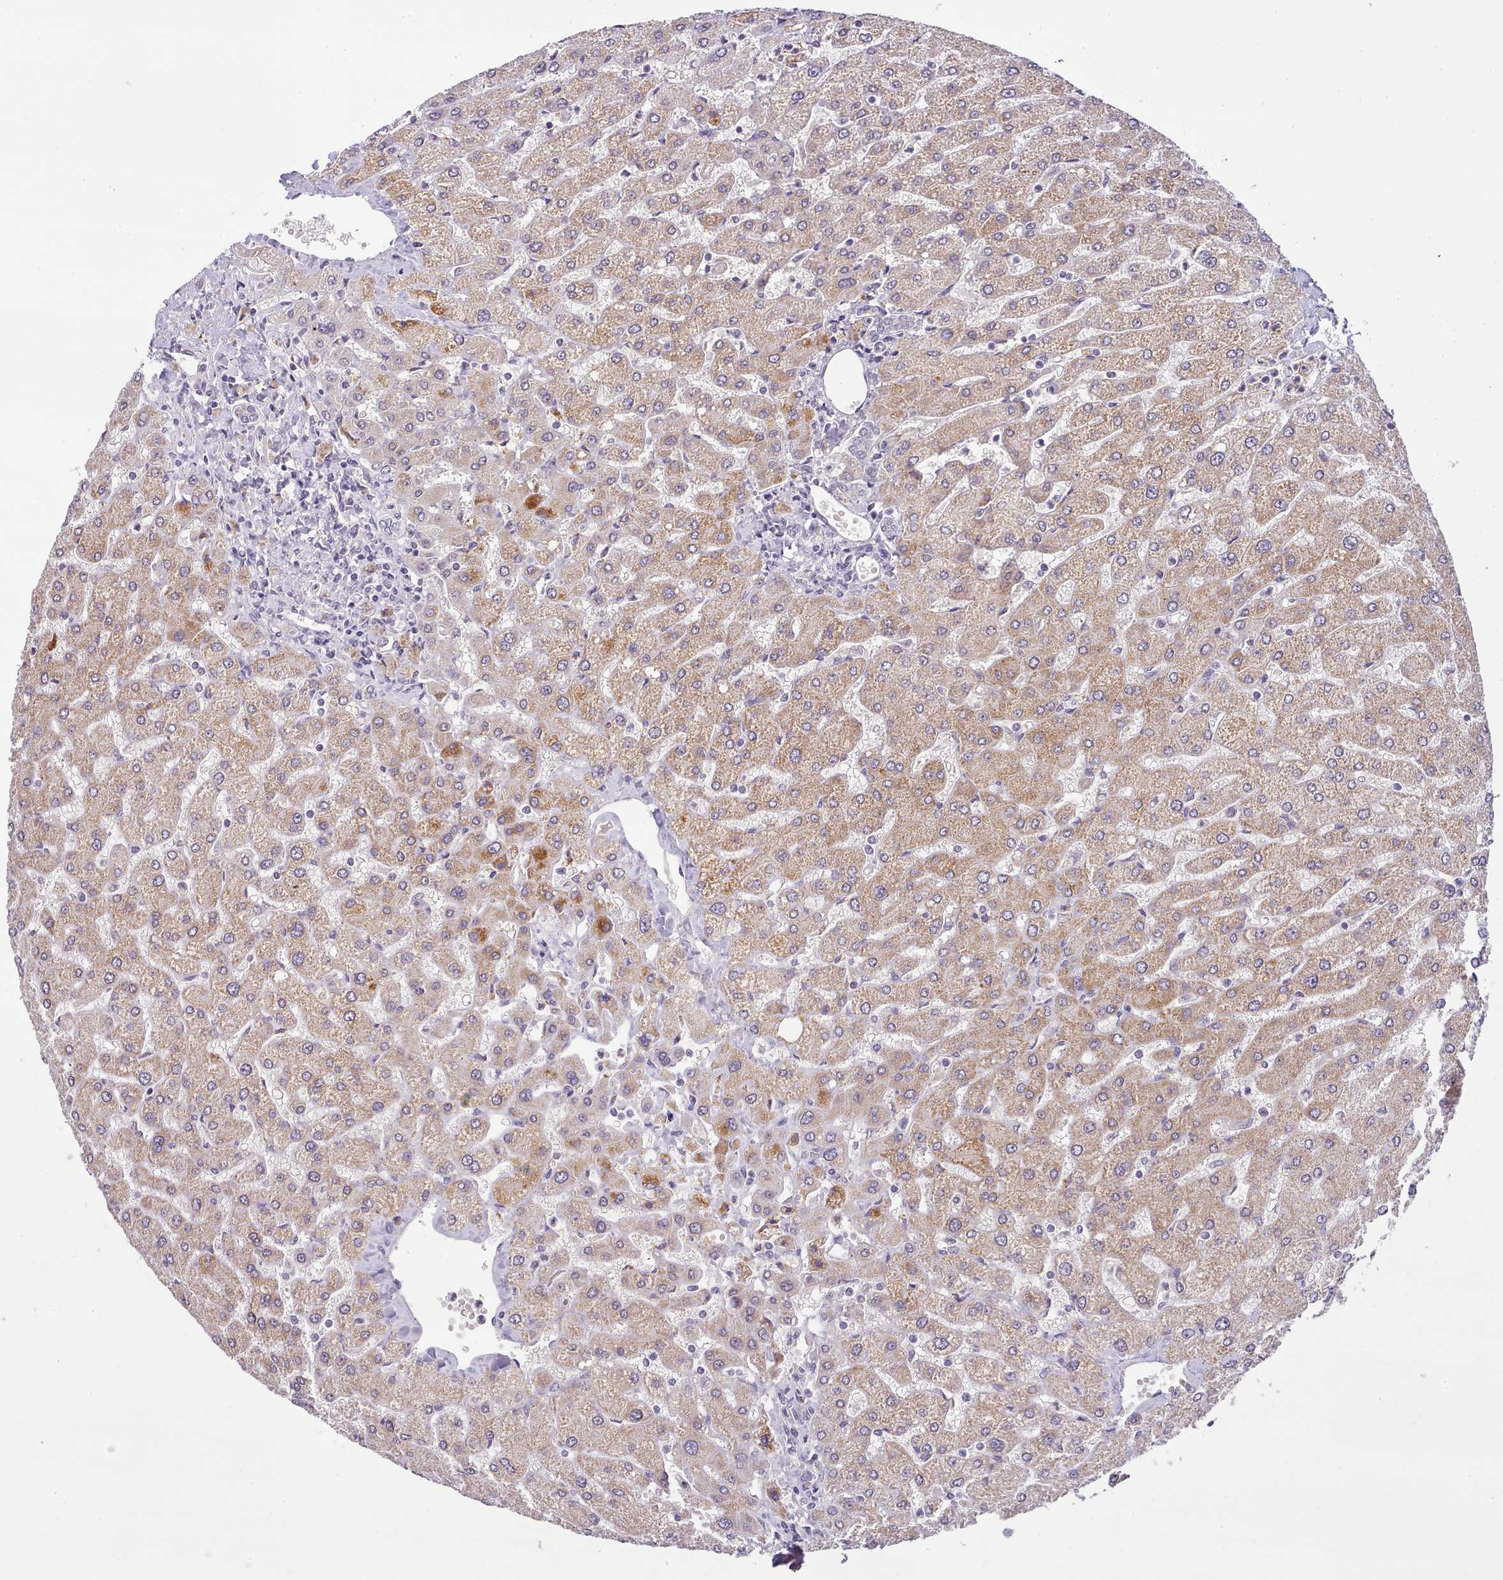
{"staining": {"intensity": "negative", "quantity": "none", "location": "none"}, "tissue": "liver", "cell_type": "Cholangiocytes", "image_type": "normal", "snomed": [{"axis": "morphology", "description": "Normal tissue, NOS"}, {"axis": "topography", "description": "Liver"}], "caption": "IHC micrograph of normal liver: human liver stained with DAB (3,3'-diaminobenzidine) demonstrates no significant protein expression in cholangiocytes.", "gene": "ZNF658", "patient": {"sex": "male", "age": 55}}